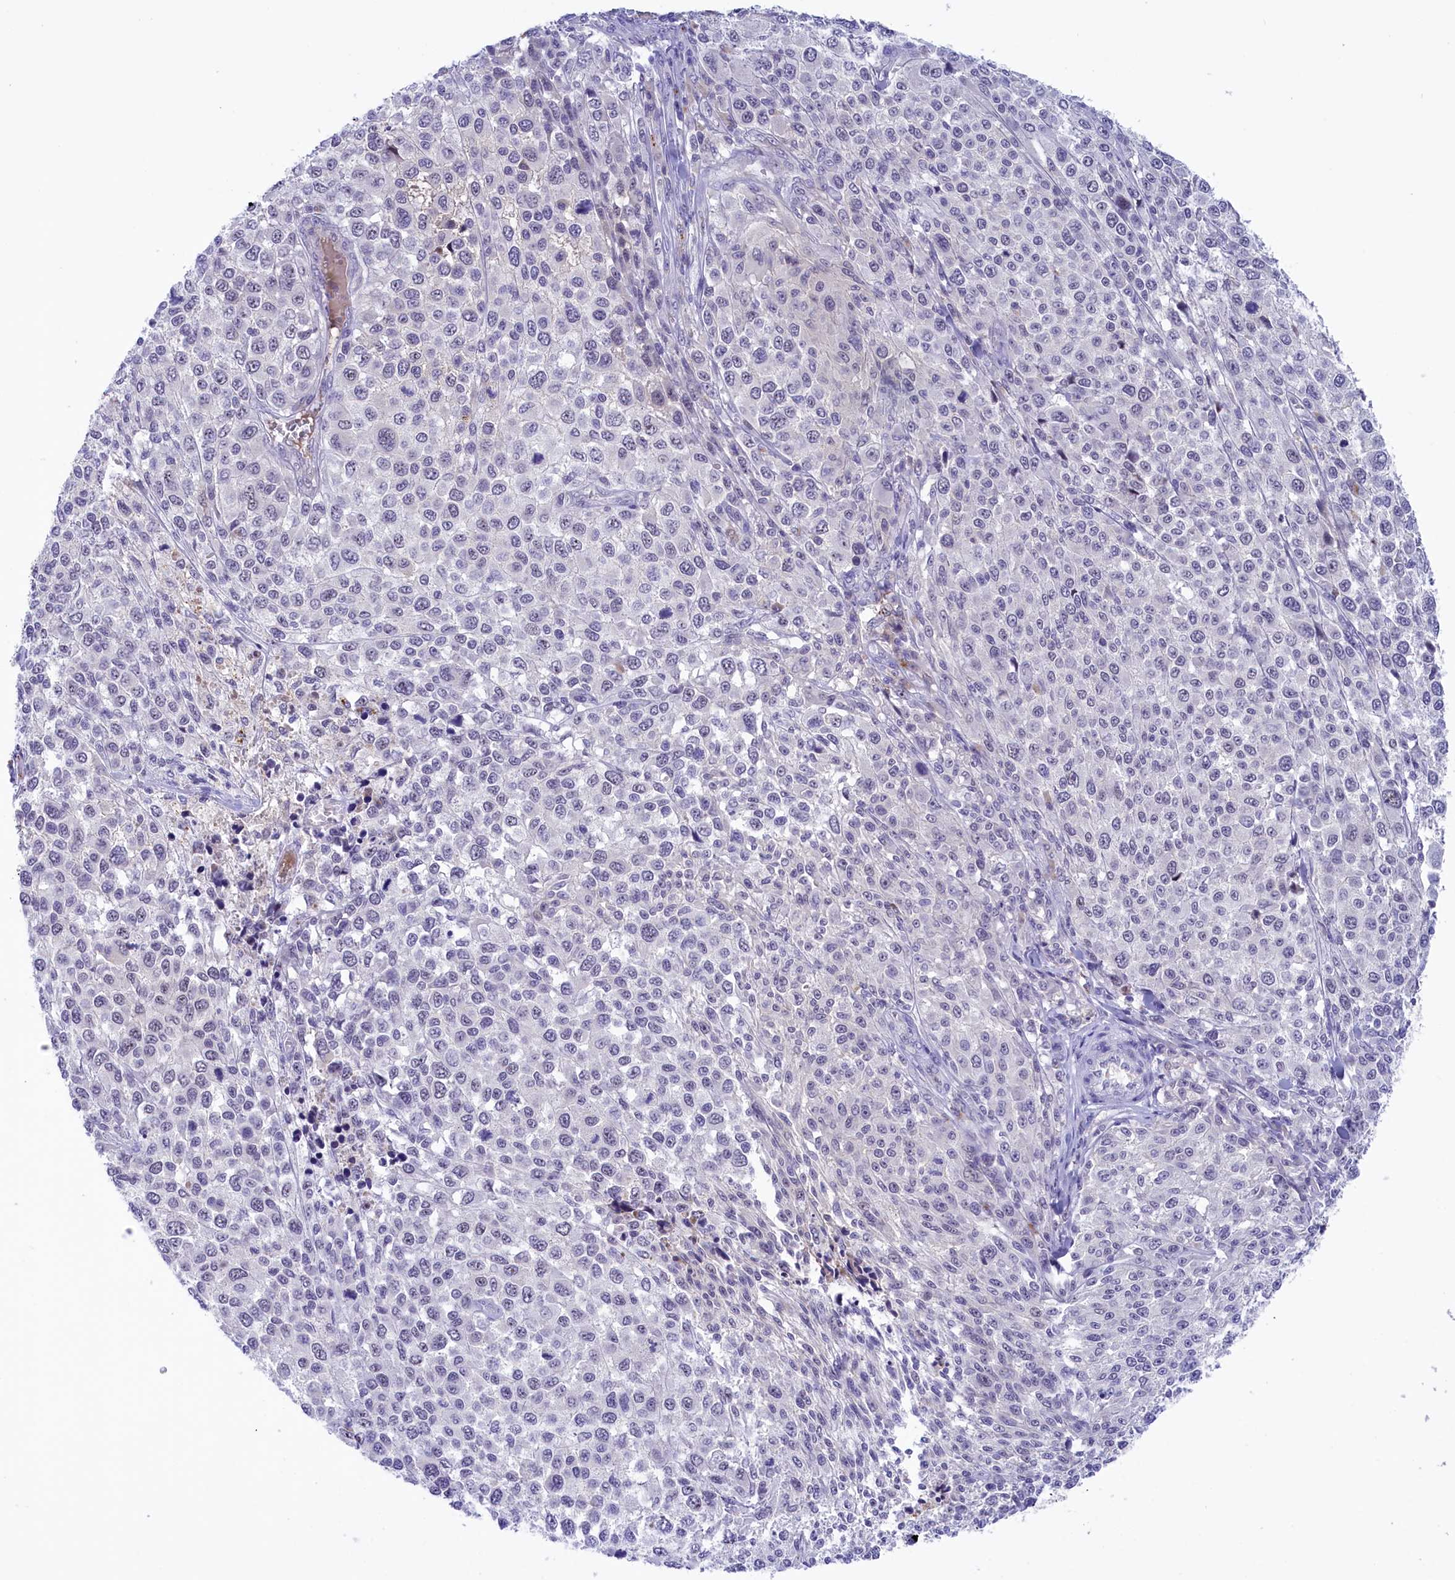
{"staining": {"intensity": "negative", "quantity": "none", "location": "none"}, "tissue": "melanoma", "cell_type": "Tumor cells", "image_type": "cancer", "snomed": [{"axis": "morphology", "description": "Malignant melanoma, NOS"}, {"axis": "topography", "description": "Skin of trunk"}], "caption": "Histopathology image shows no protein positivity in tumor cells of melanoma tissue. Nuclei are stained in blue.", "gene": "STYX", "patient": {"sex": "male", "age": 71}}